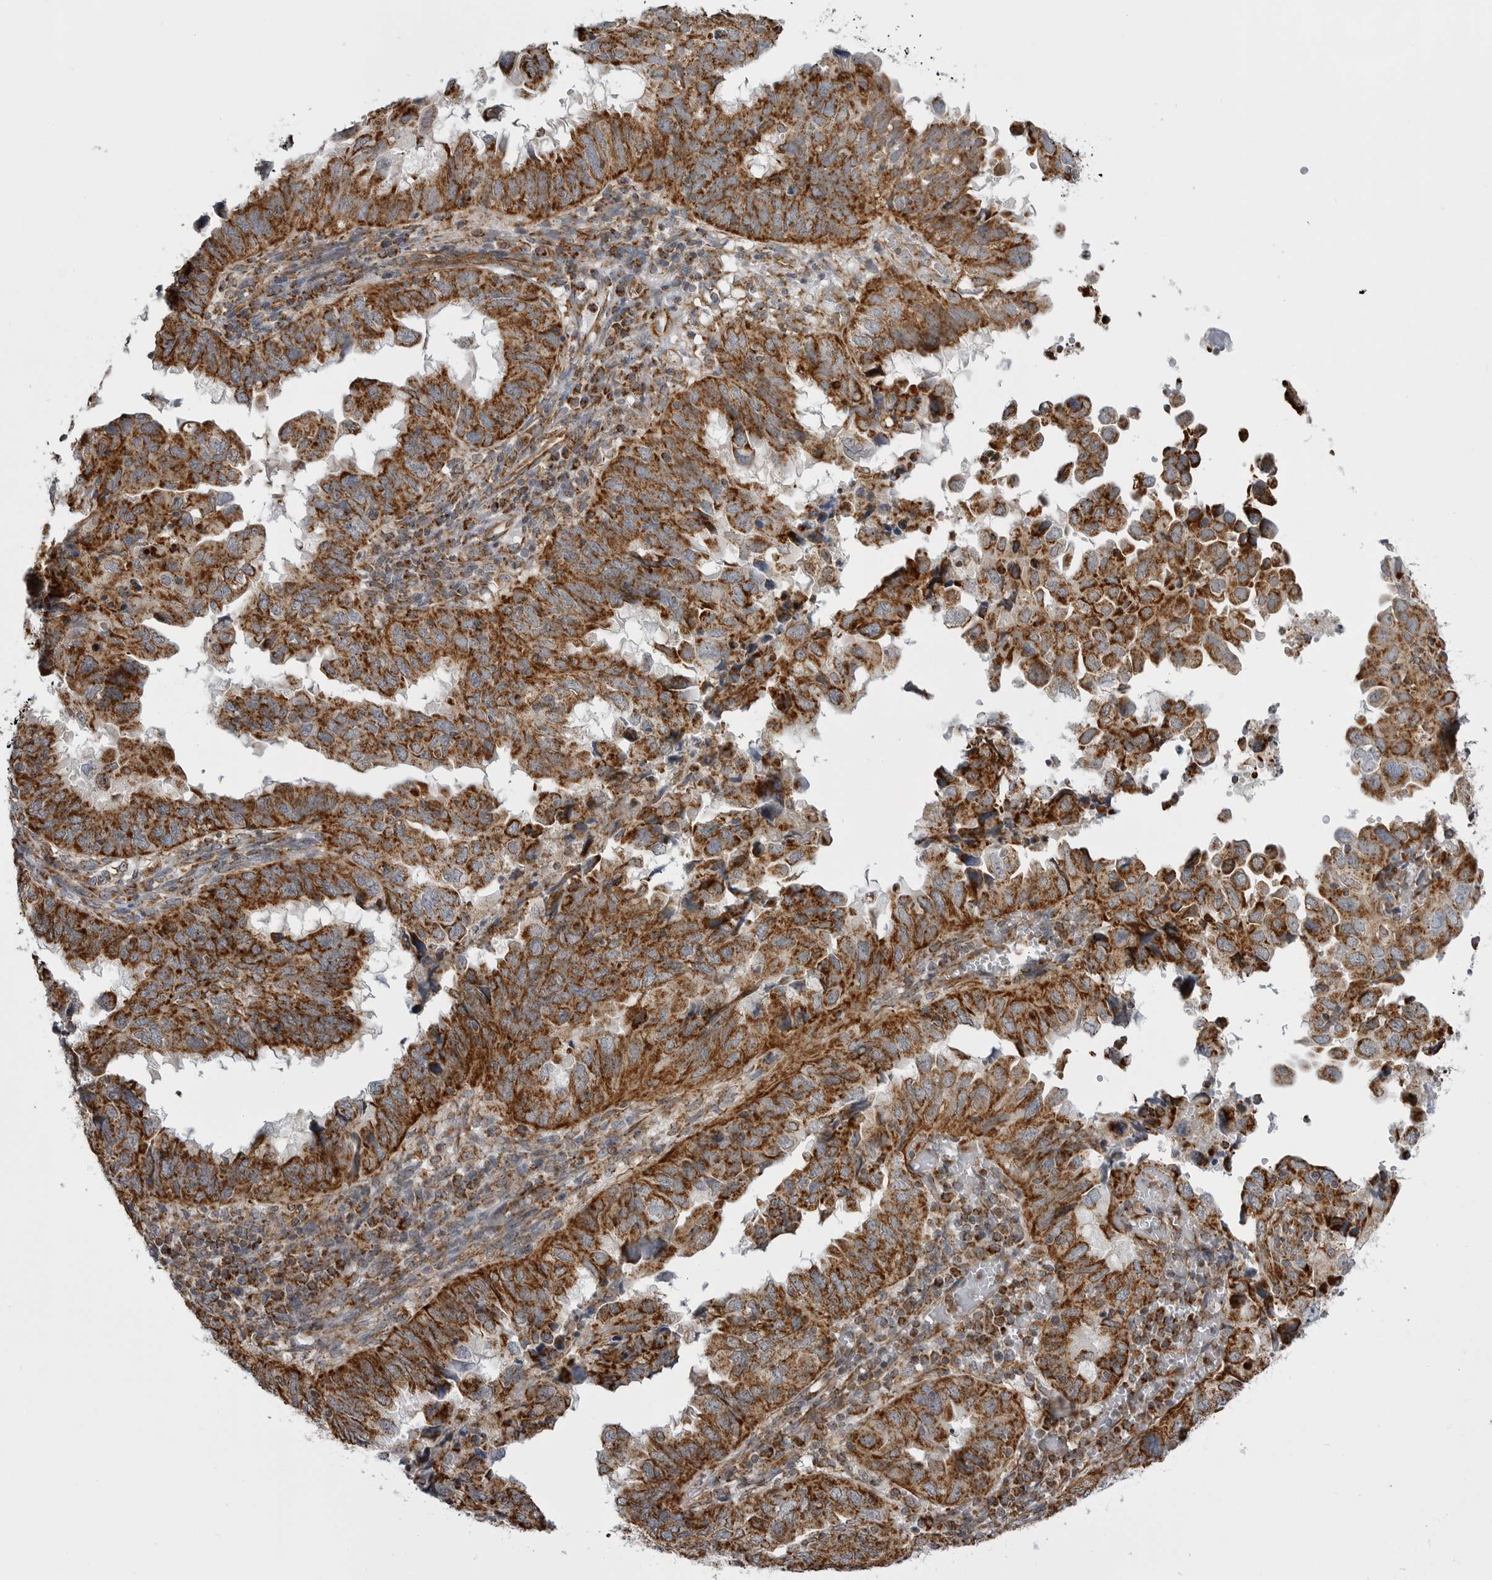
{"staining": {"intensity": "strong", "quantity": ">75%", "location": "cytoplasmic/membranous"}, "tissue": "endometrial cancer", "cell_type": "Tumor cells", "image_type": "cancer", "snomed": [{"axis": "morphology", "description": "Adenocarcinoma, NOS"}, {"axis": "topography", "description": "Uterus"}], "caption": "This image exhibits IHC staining of human endometrial cancer (adenocarcinoma), with high strong cytoplasmic/membranous staining in about >75% of tumor cells.", "gene": "FH", "patient": {"sex": "female", "age": 77}}